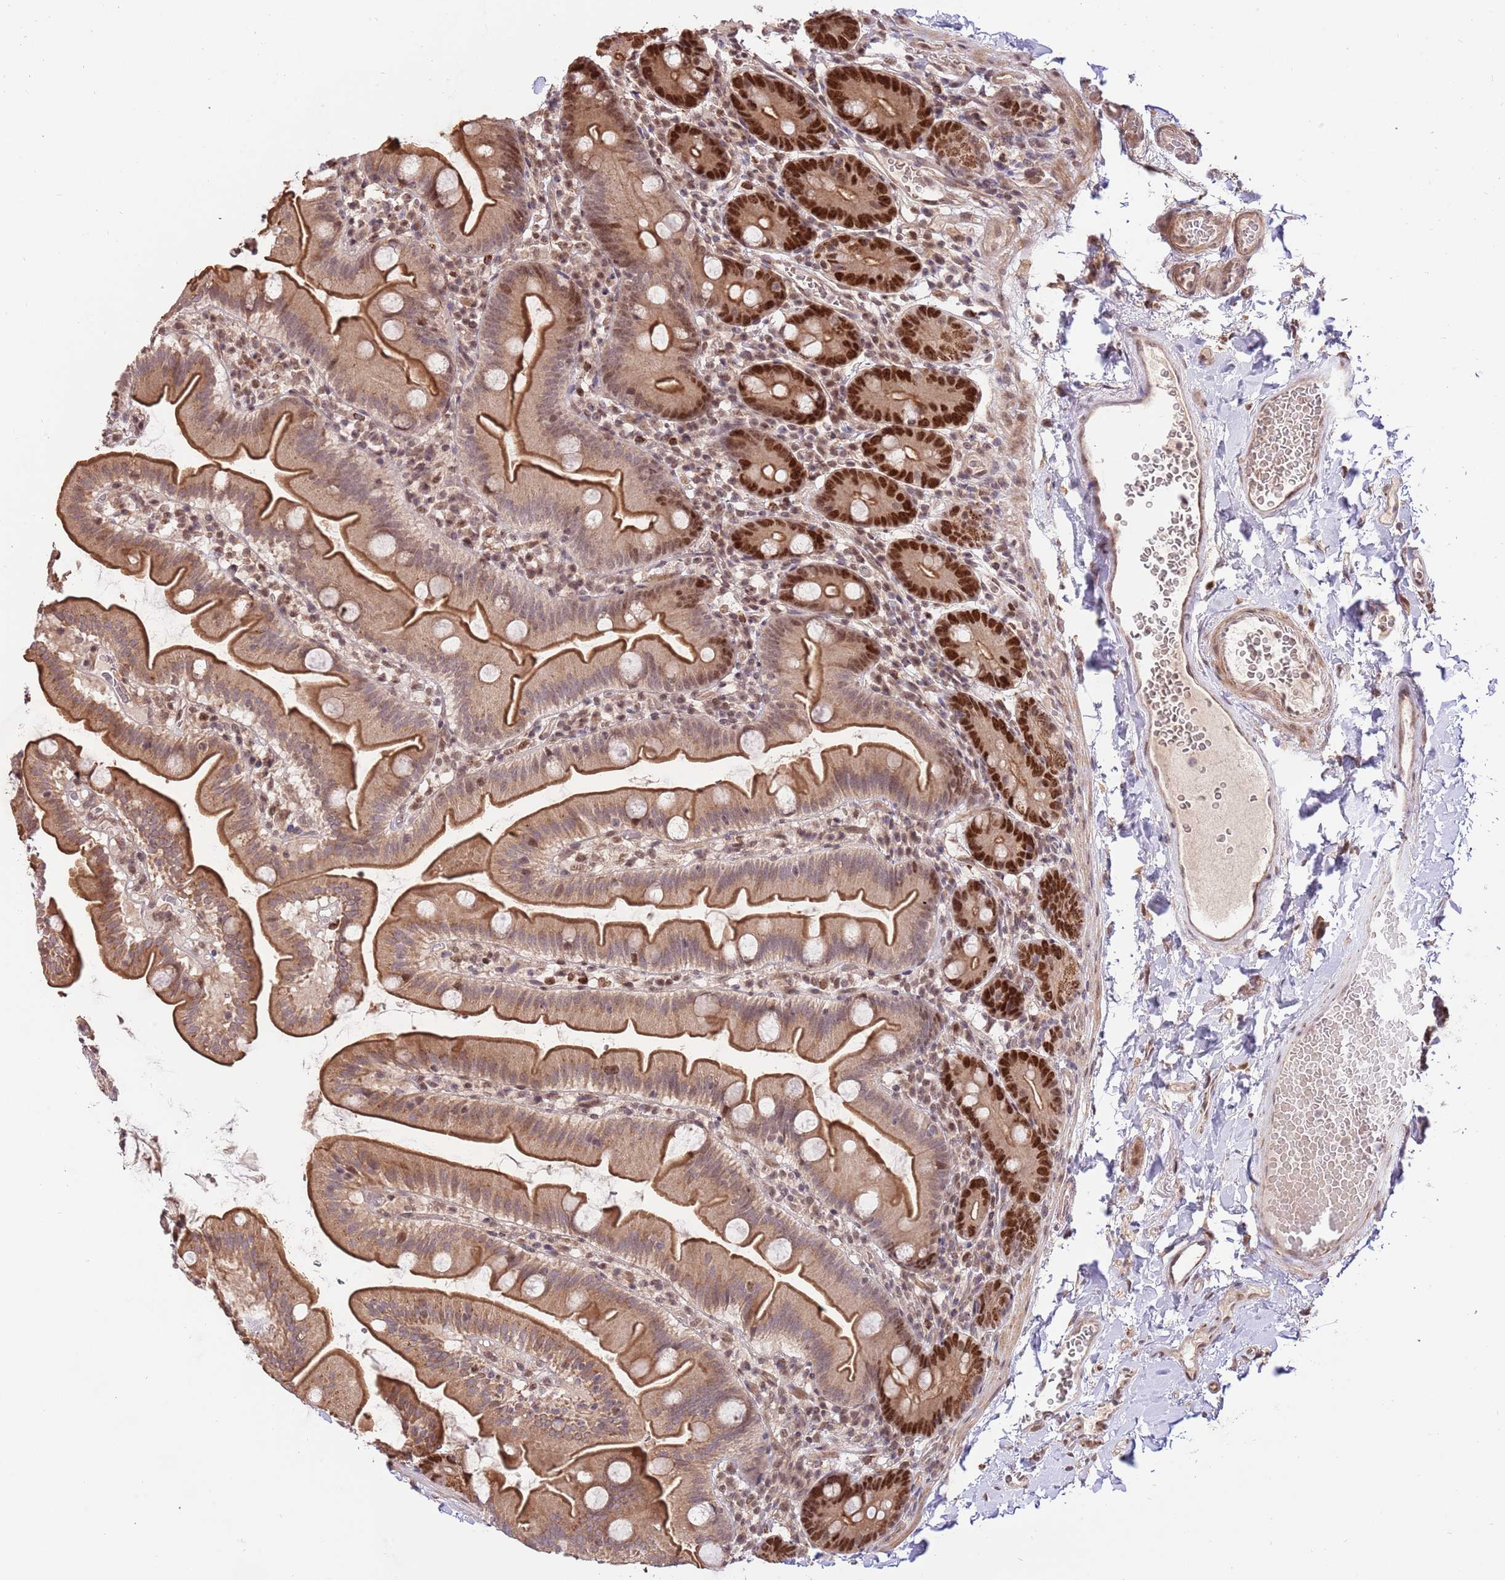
{"staining": {"intensity": "strong", "quantity": ">75%", "location": "cytoplasmic/membranous,nuclear"}, "tissue": "small intestine", "cell_type": "Glandular cells", "image_type": "normal", "snomed": [{"axis": "morphology", "description": "Normal tissue, NOS"}, {"axis": "topography", "description": "Small intestine"}], "caption": "The photomicrograph exhibits staining of normal small intestine, revealing strong cytoplasmic/membranous,nuclear protein positivity (brown color) within glandular cells. (brown staining indicates protein expression, while blue staining denotes nuclei).", "gene": "RIF1", "patient": {"sex": "female", "age": 68}}